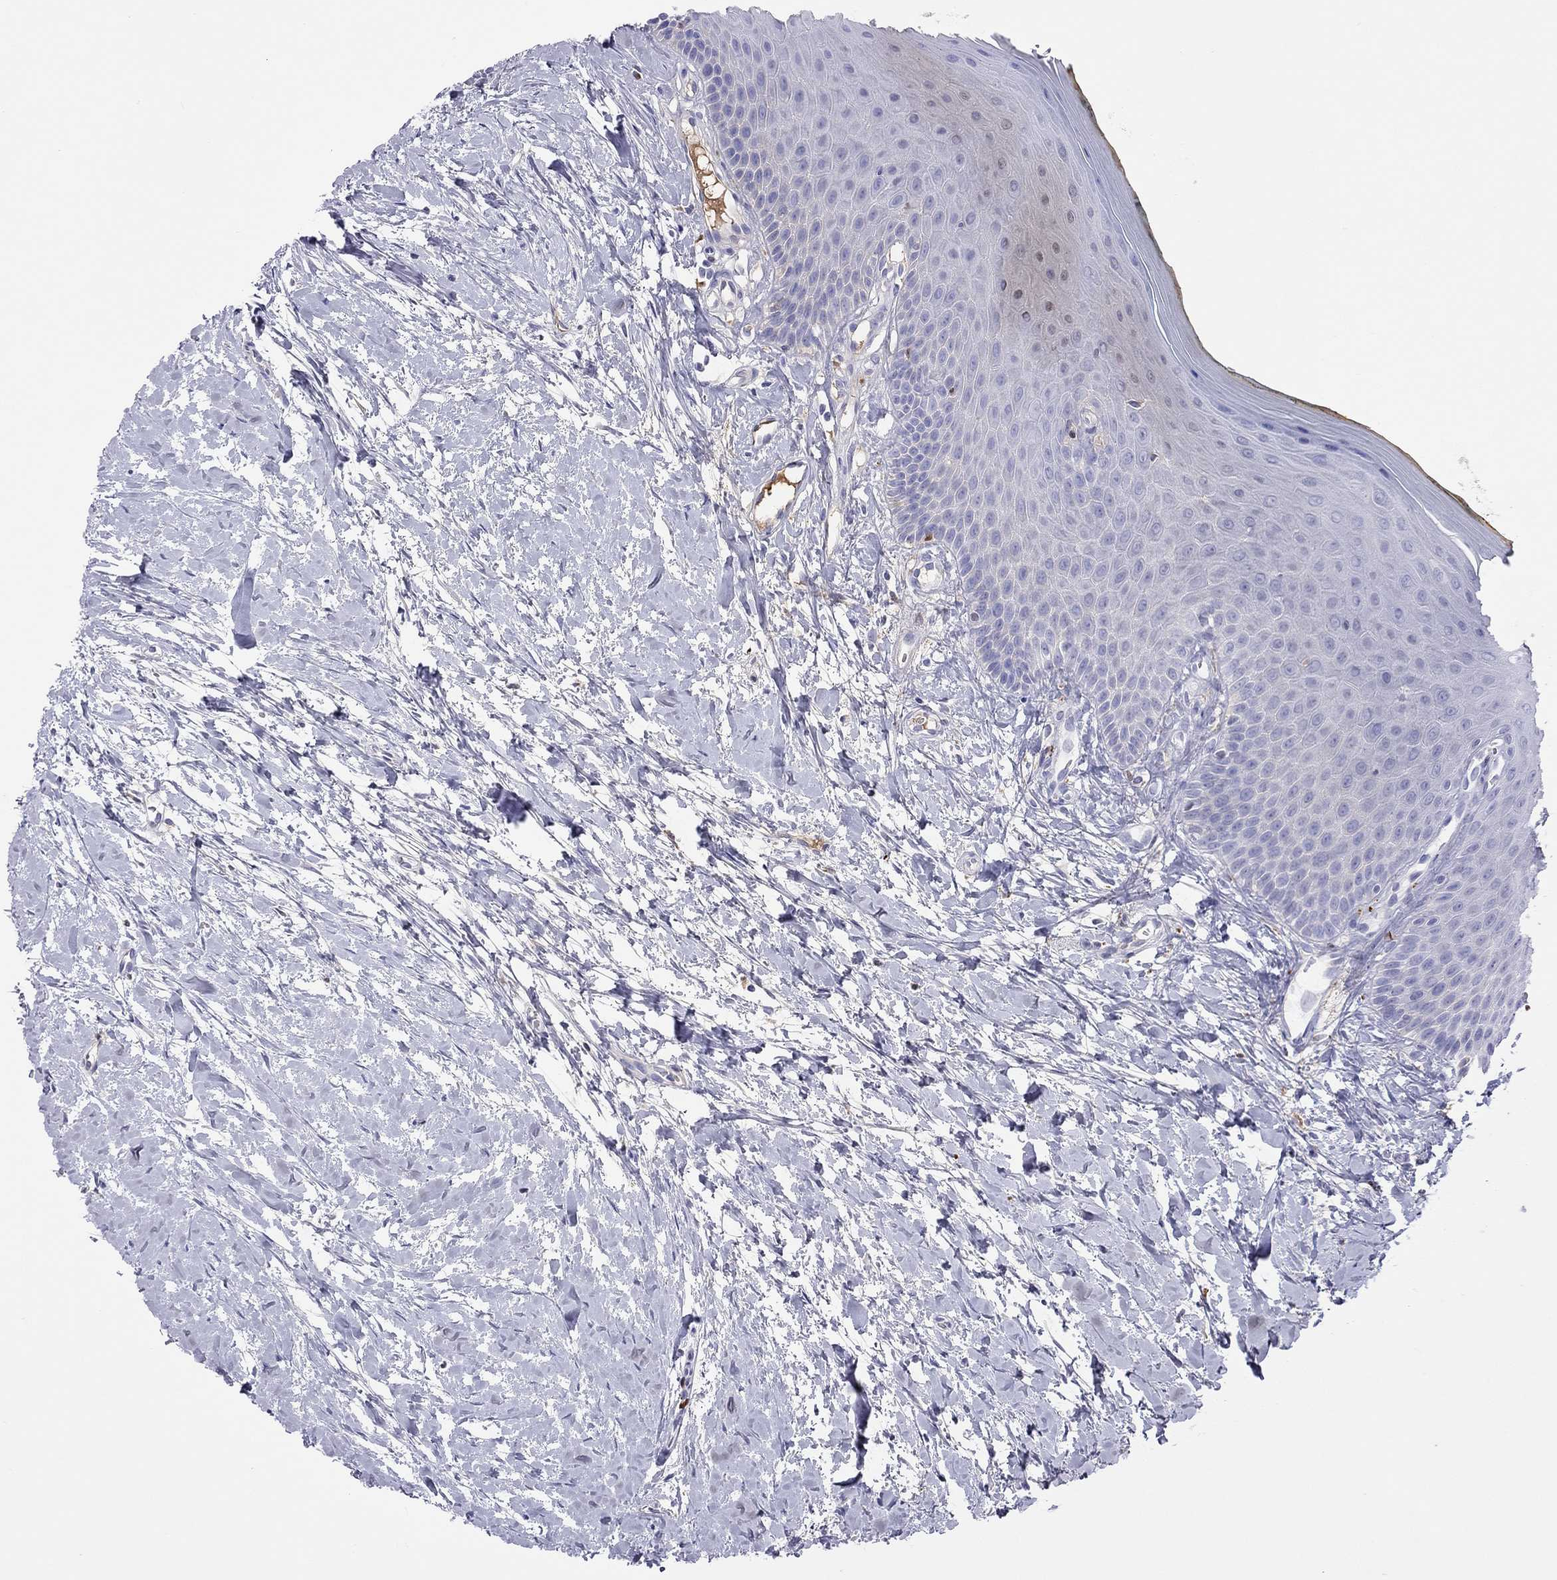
{"staining": {"intensity": "negative", "quantity": "none", "location": "none"}, "tissue": "oral mucosa", "cell_type": "Squamous epithelial cells", "image_type": "normal", "snomed": [{"axis": "morphology", "description": "Normal tissue, NOS"}, {"axis": "topography", "description": "Oral tissue"}], "caption": "Immunohistochemistry photomicrograph of benign oral mucosa stained for a protein (brown), which exhibits no expression in squamous epithelial cells. (Brightfield microscopy of DAB (3,3'-diaminobenzidine) immunohistochemistry (IHC) at high magnification).", "gene": "SERPINA3", "patient": {"sex": "female", "age": 43}}